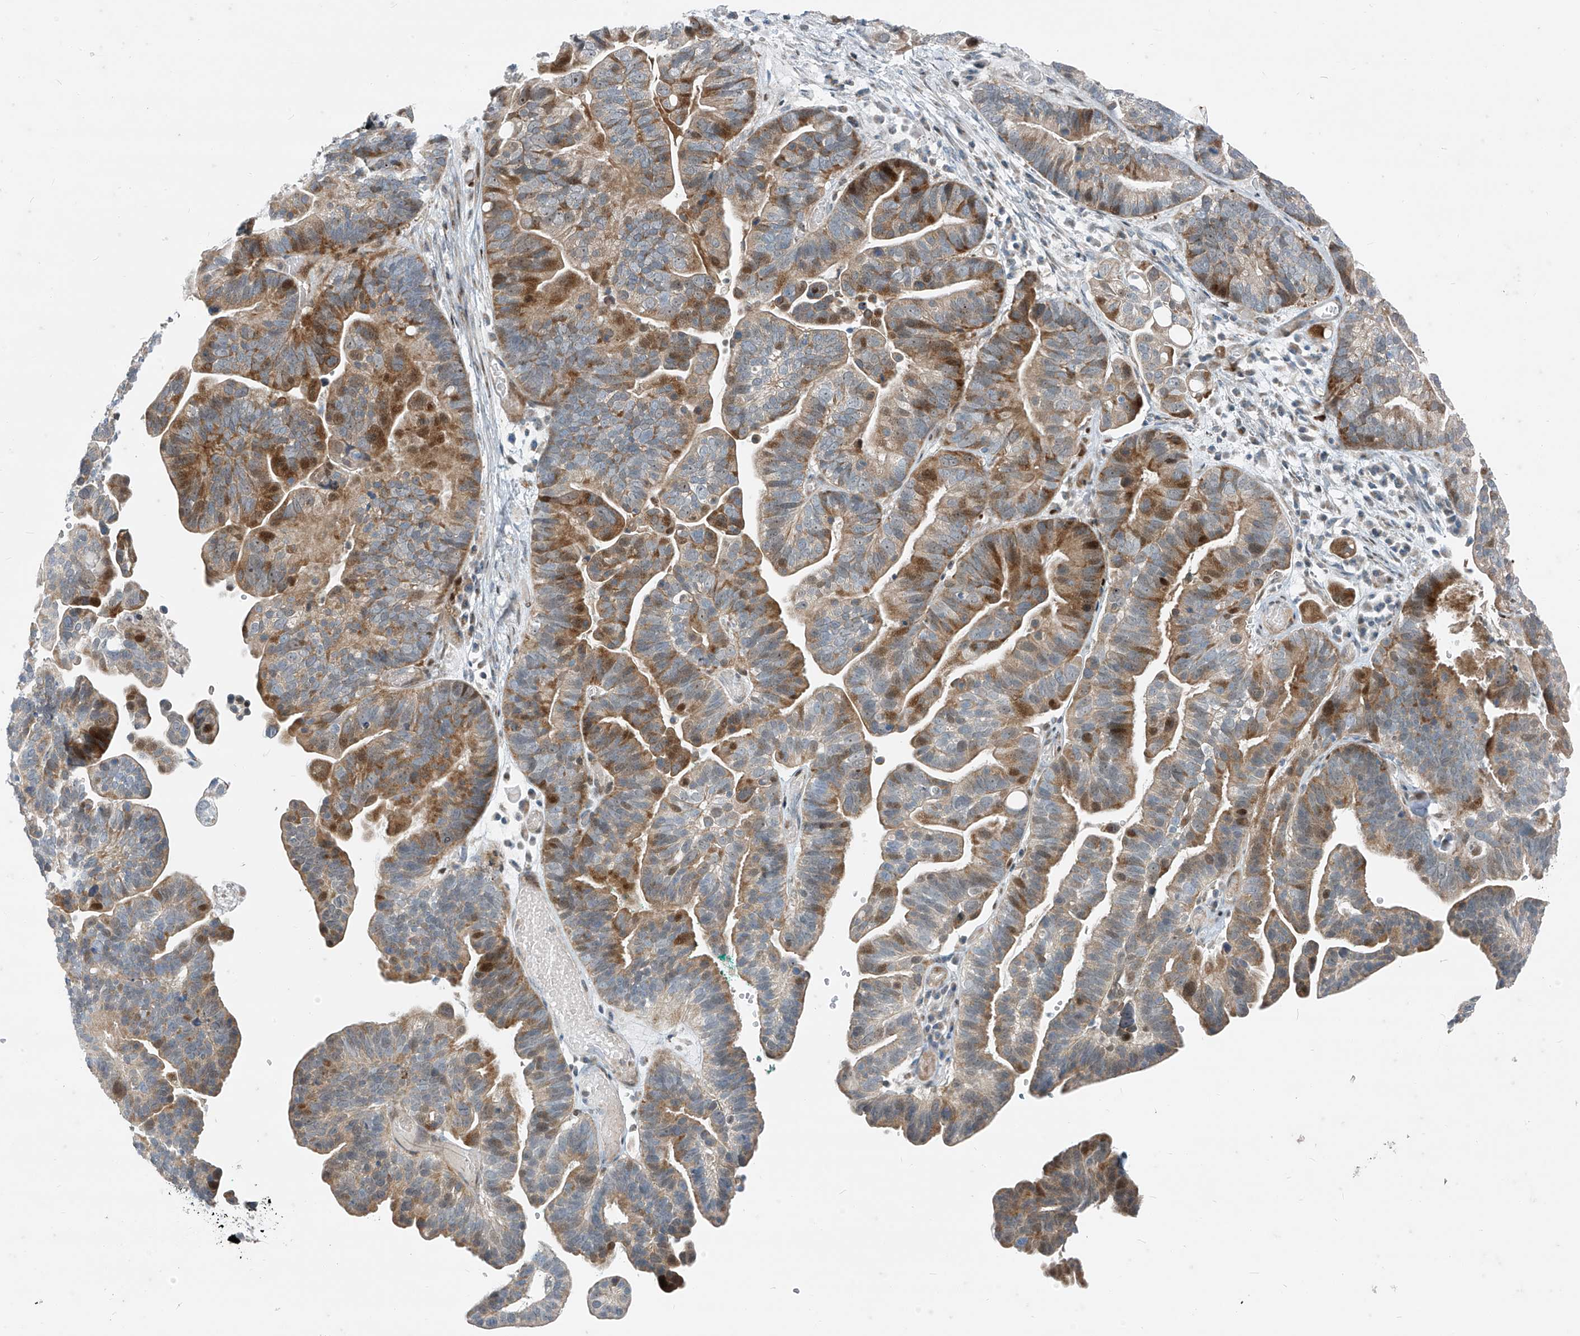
{"staining": {"intensity": "moderate", "quantity": "25%-75%", "location": "cytoplasmic/membranous,nuclear"}, "tissue": "ovarian cancer", "cell_type": "Tumor cells", "image_type": "cancer", "snomed": [{"axis": "morphology", "description": "Cystadenocarcinoma, serous, NOS"}, {"axis": "topography", "description": "Ovary"}], "caption": "Immunohistochemistry (DAB (3,3'-diaminobenzidine)) staining of human ovarian cancer exhibits moderate cytoplasmic/membranous and nuclear protein positivity in about 25%-75% of tumor cells.", "gene": "PPCS", "patient": {"sex": "female", "age": 56}}